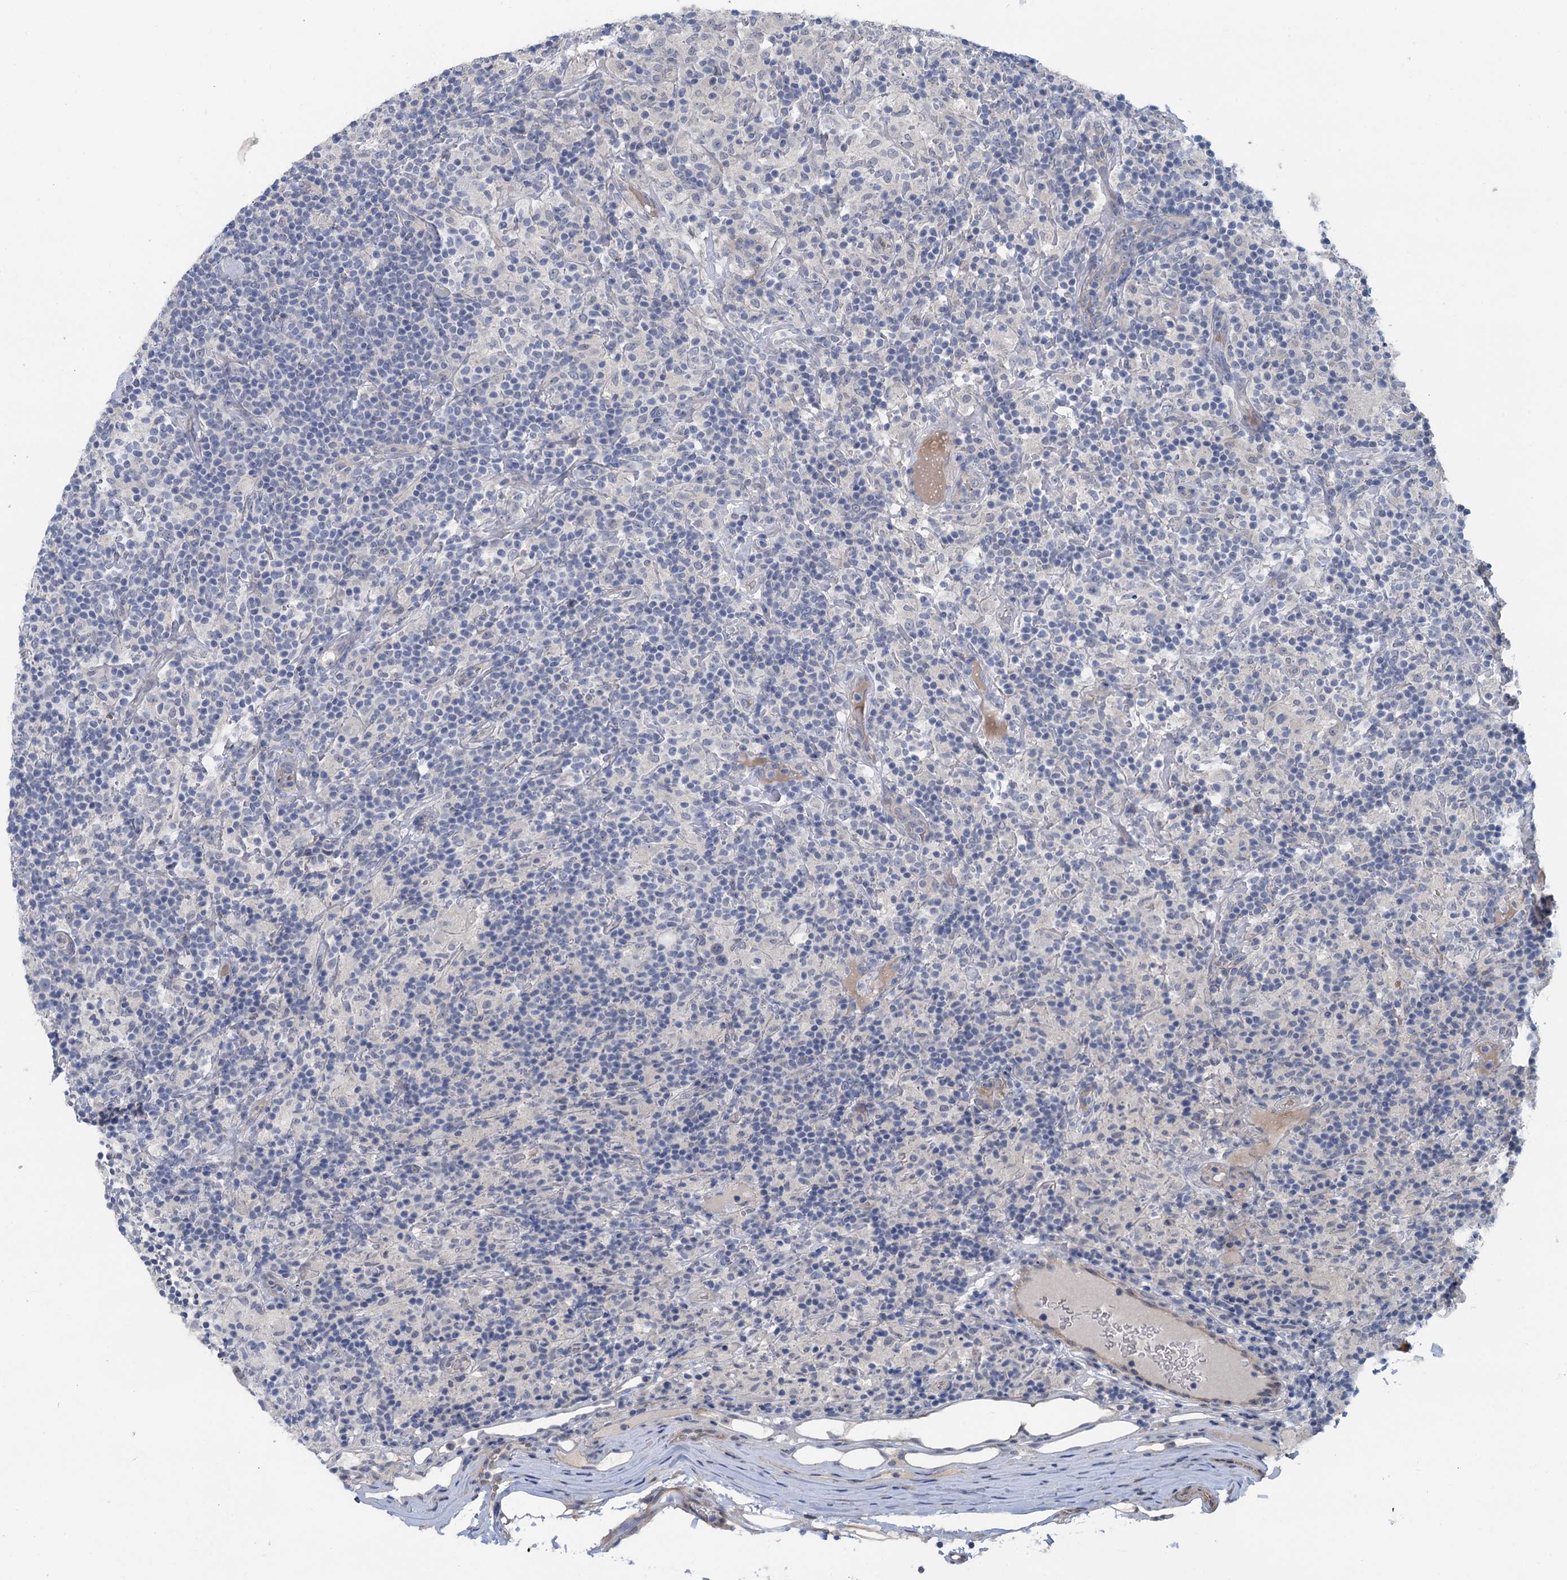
{"staining": {"intensity": "negative", "quantity": "none", "location": "none"}, "tissue": "lymphoma", "cell_type": "Tumor cells", "image_type": "cancer", "snomed": [{"axis": "morphology", "description": "Hodgkin's disease, NOS"}, {"axis": "topography", "description": "Lymph node"}], "caption": "Micrograph shows no protein positivity in tumor cells of Hodgkin's disease tissue.", "gene": "MYO16", "patient": {"sex": "male", "age": 70}}